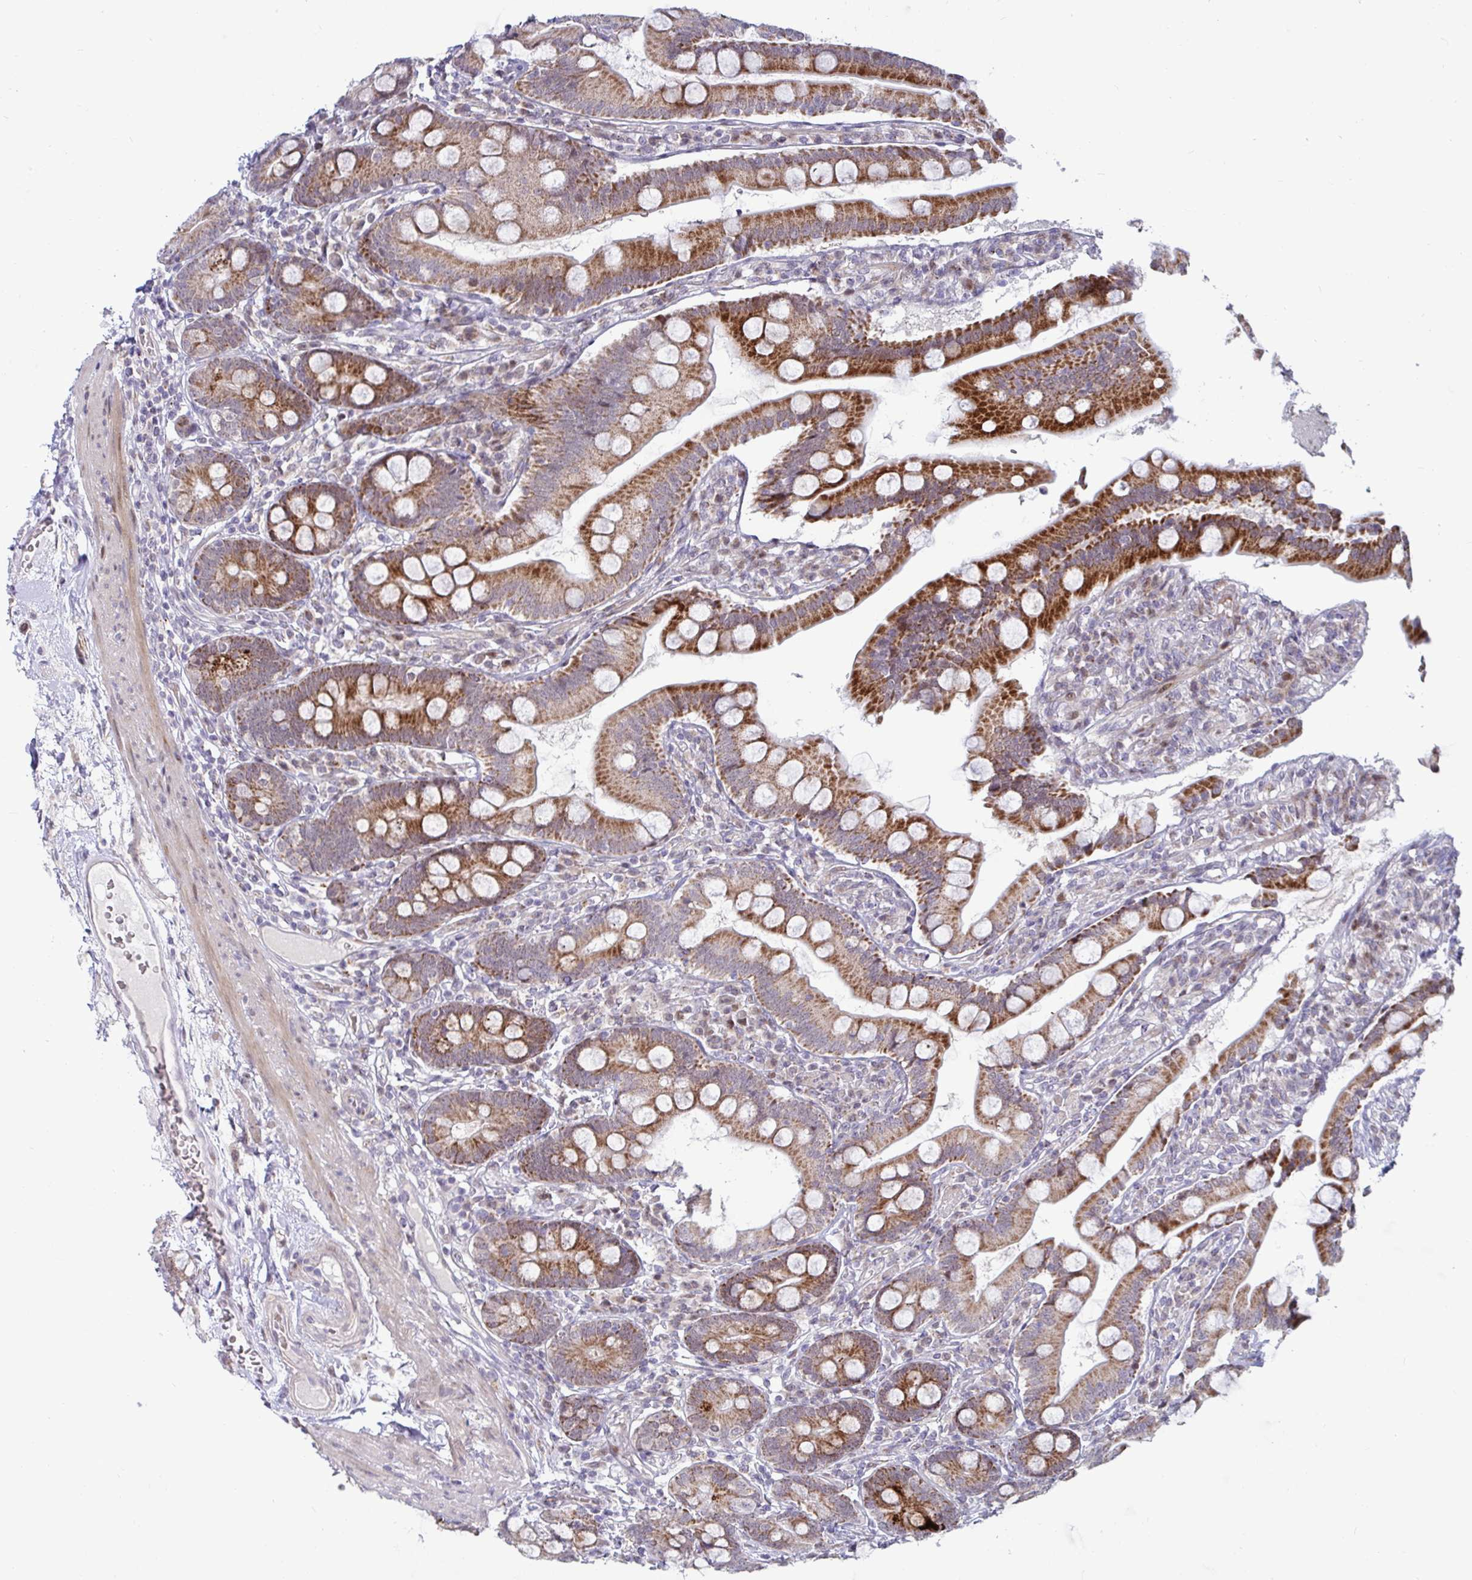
{"staining": {"intensity": "strong", "quantity": ">75%", "location": "cytoplasmic/membranous"}, "tissue": "duodenum", "cell_type": "Glandular cells", "image_type": "normal", "snomed": [{"axis": "morphology", "description": "Normal tissue, NOS"}, {"axis": "topography", "description": "Duodenum"}], "caption": "Strong cytoplasmic/membranous protein staining is present in approximately >75% of glandular cells in duodenum.", "gene": "DZIP1", "patient": {"sex": "female", "age": 67}}